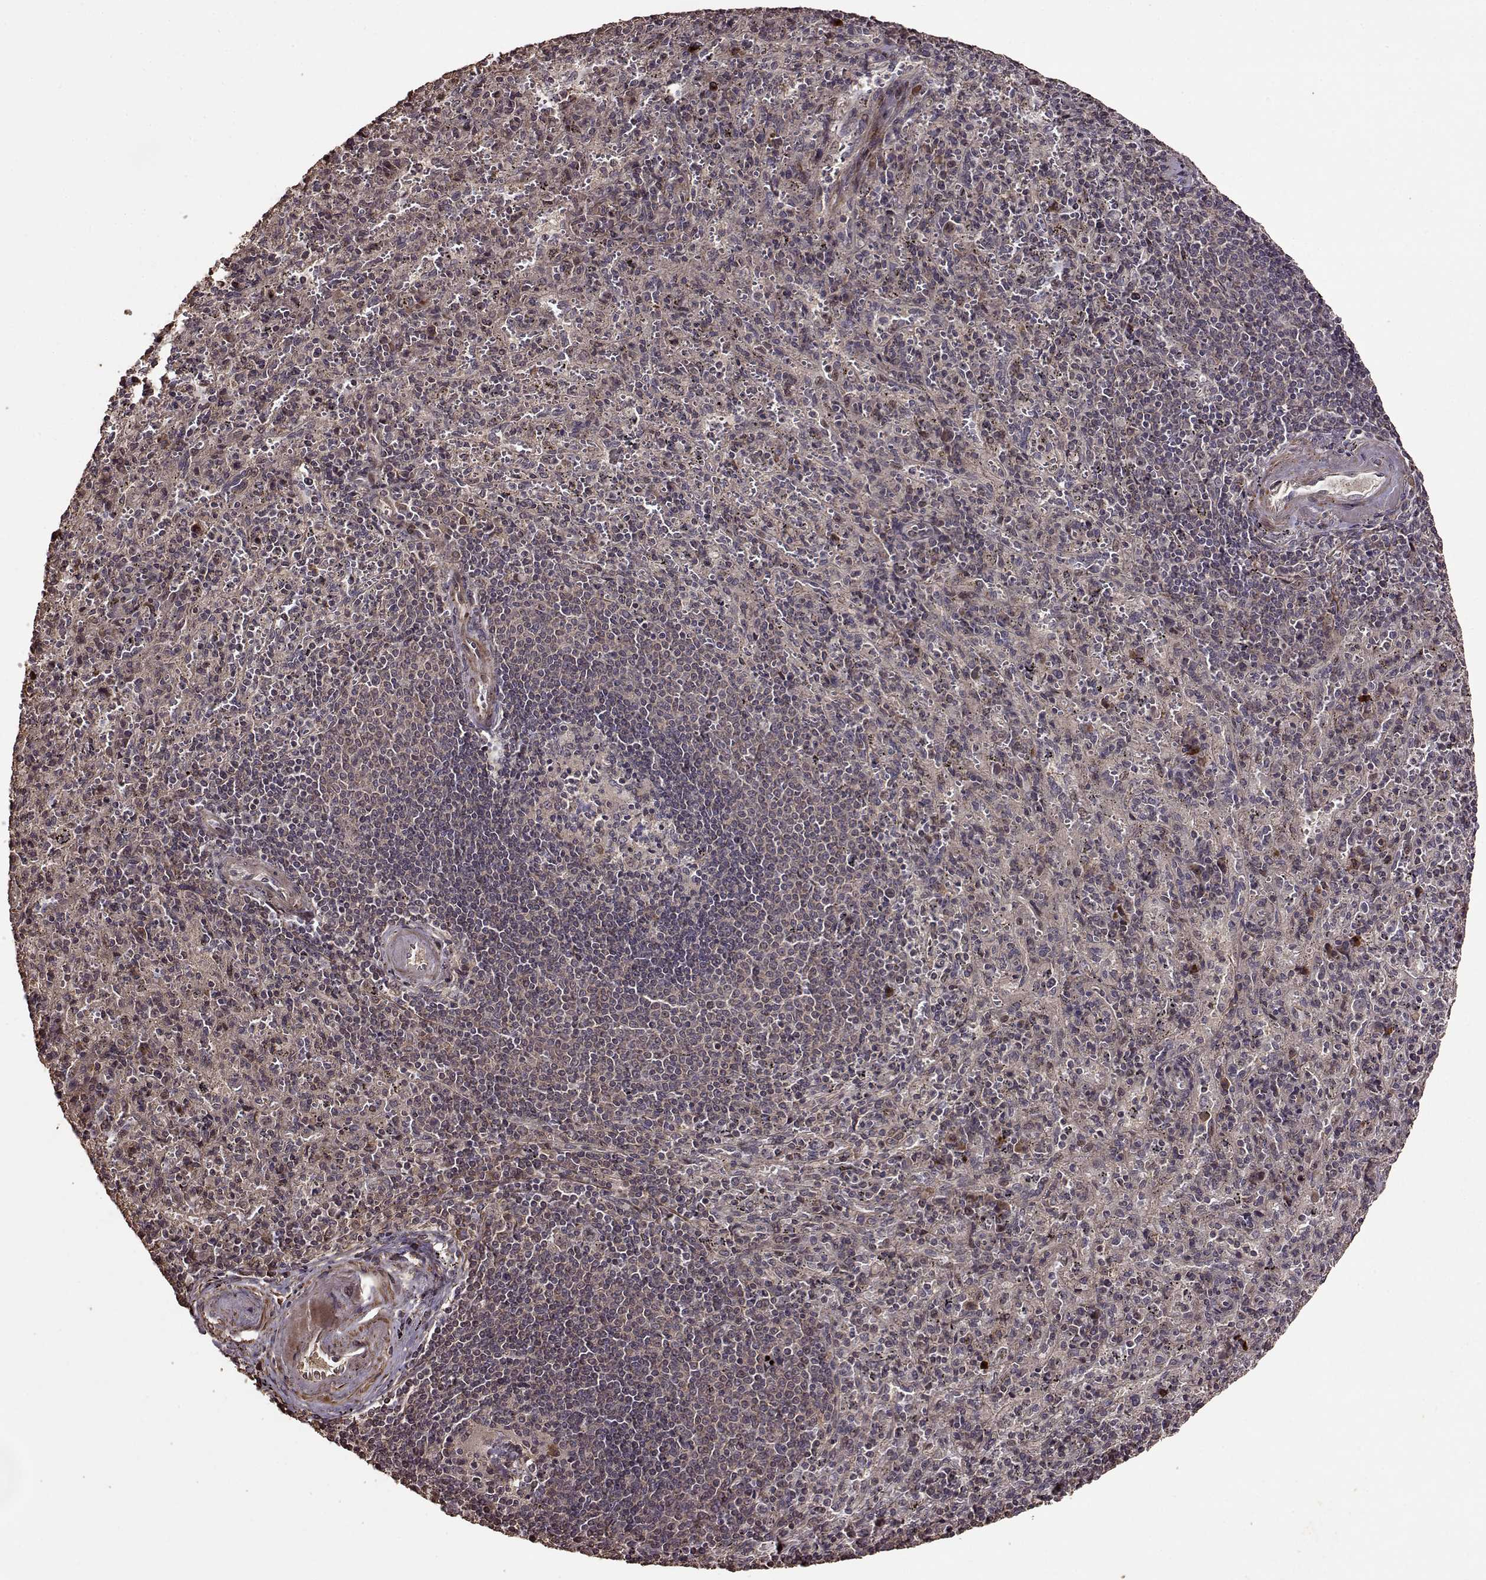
{"staining": {"intensity": "weak", "quantity": "<25%", "location": "cytoplasmic/membranous"}, "tissue": "spleen", "cell_type": "Cells in red pulp", "image_type": "normal", "snomed": [{"axis": "morphology", "description": "Normal tissue, NOS"}, {"axis": "topography", "description": "Spleen"}], "caption": "IHC photomicrograph of benign spleen stained for a protein (brown), which shows no positivity in cells in red pulp. (Stains: DAB (3,3'-diaminobenzidine) immunohistochemistry (IHC) with hematoxylin counter stain, Microscopy: brightfield microscopy at high magnification).", "gene": "FBXW11", "patient": {"sex": "male", "age": 57}}